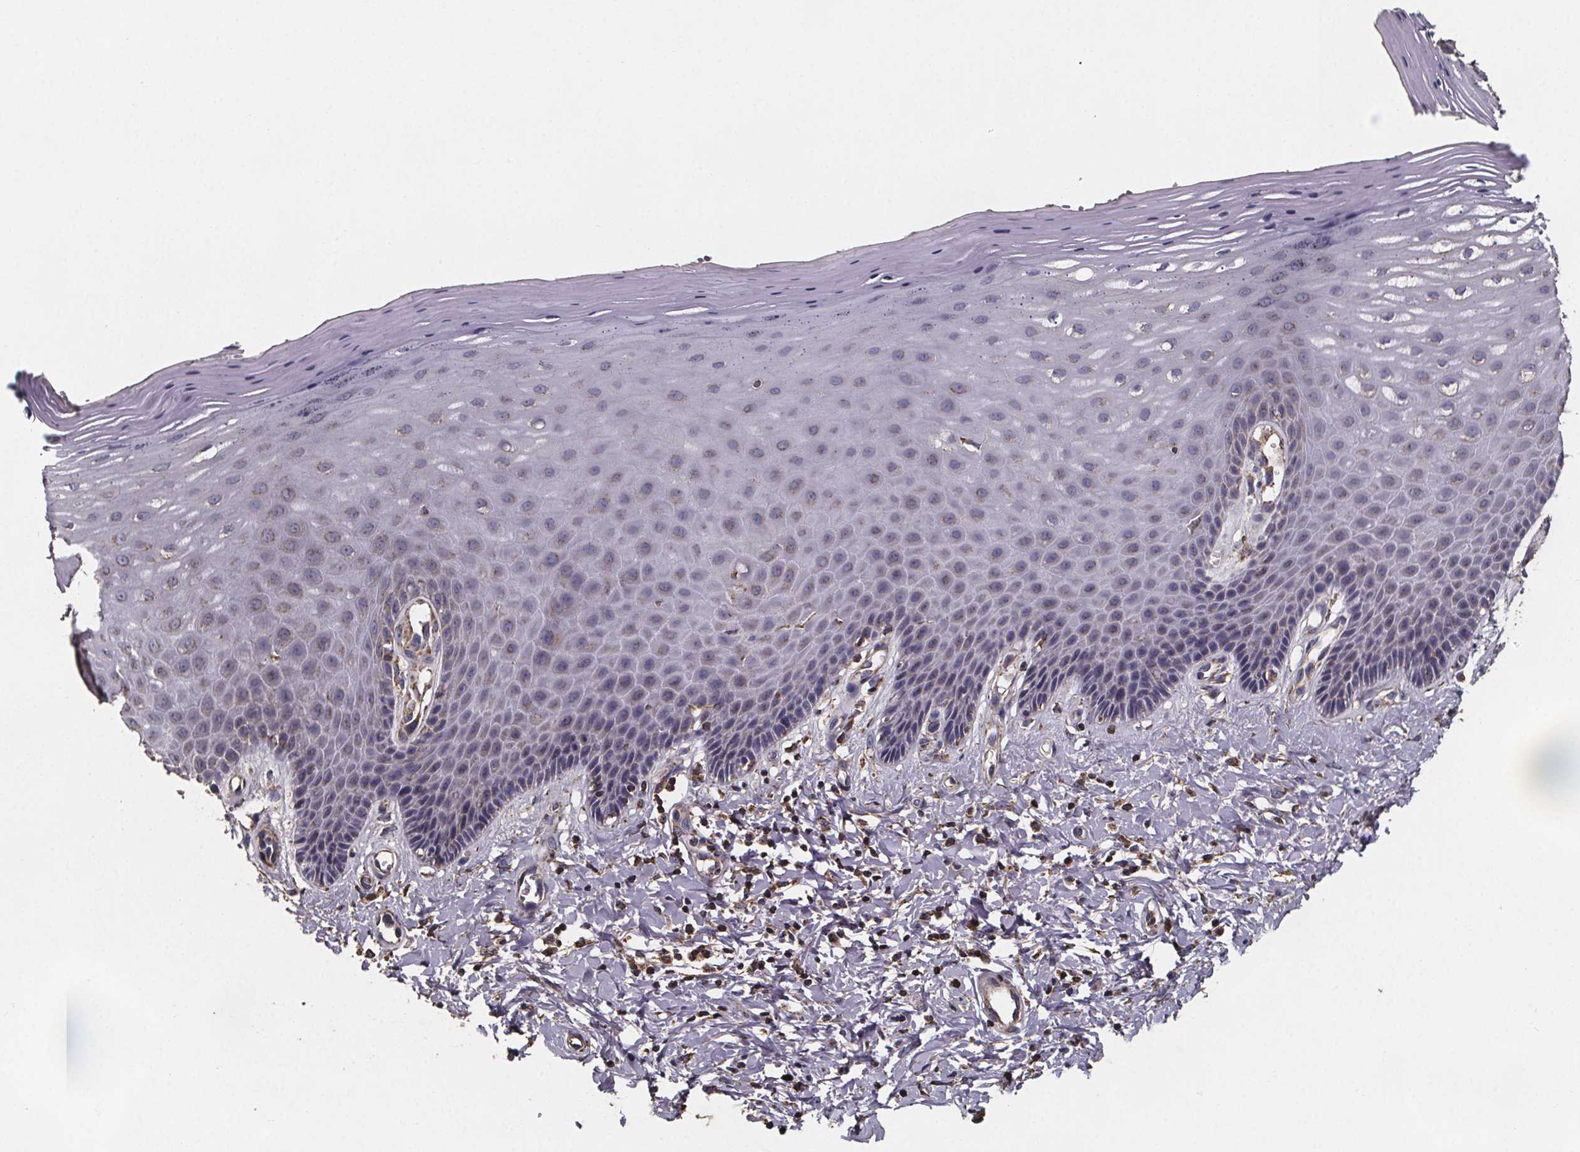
{"staining": {"intensity": "weak", "quantity": "<25%", "location": "cytoplasmic/membranous"}, "tissue": "vagina", "cell_type": "Squamous epithelial cells", "image_type": "normal", "snomed": [{"axis": "morphology", "description": "Normal tissue, NOS"}, {"axis": "topography", "description": "Vagina"}], "caption": "Squamous epithelial cells are negative for protein expression in normal human vagina. (Brightfield microscopy of DAB immunohistochemistry at high magnification).", "gene": "SLC35D2", "patient": {"sex": "female", "age": 83}}